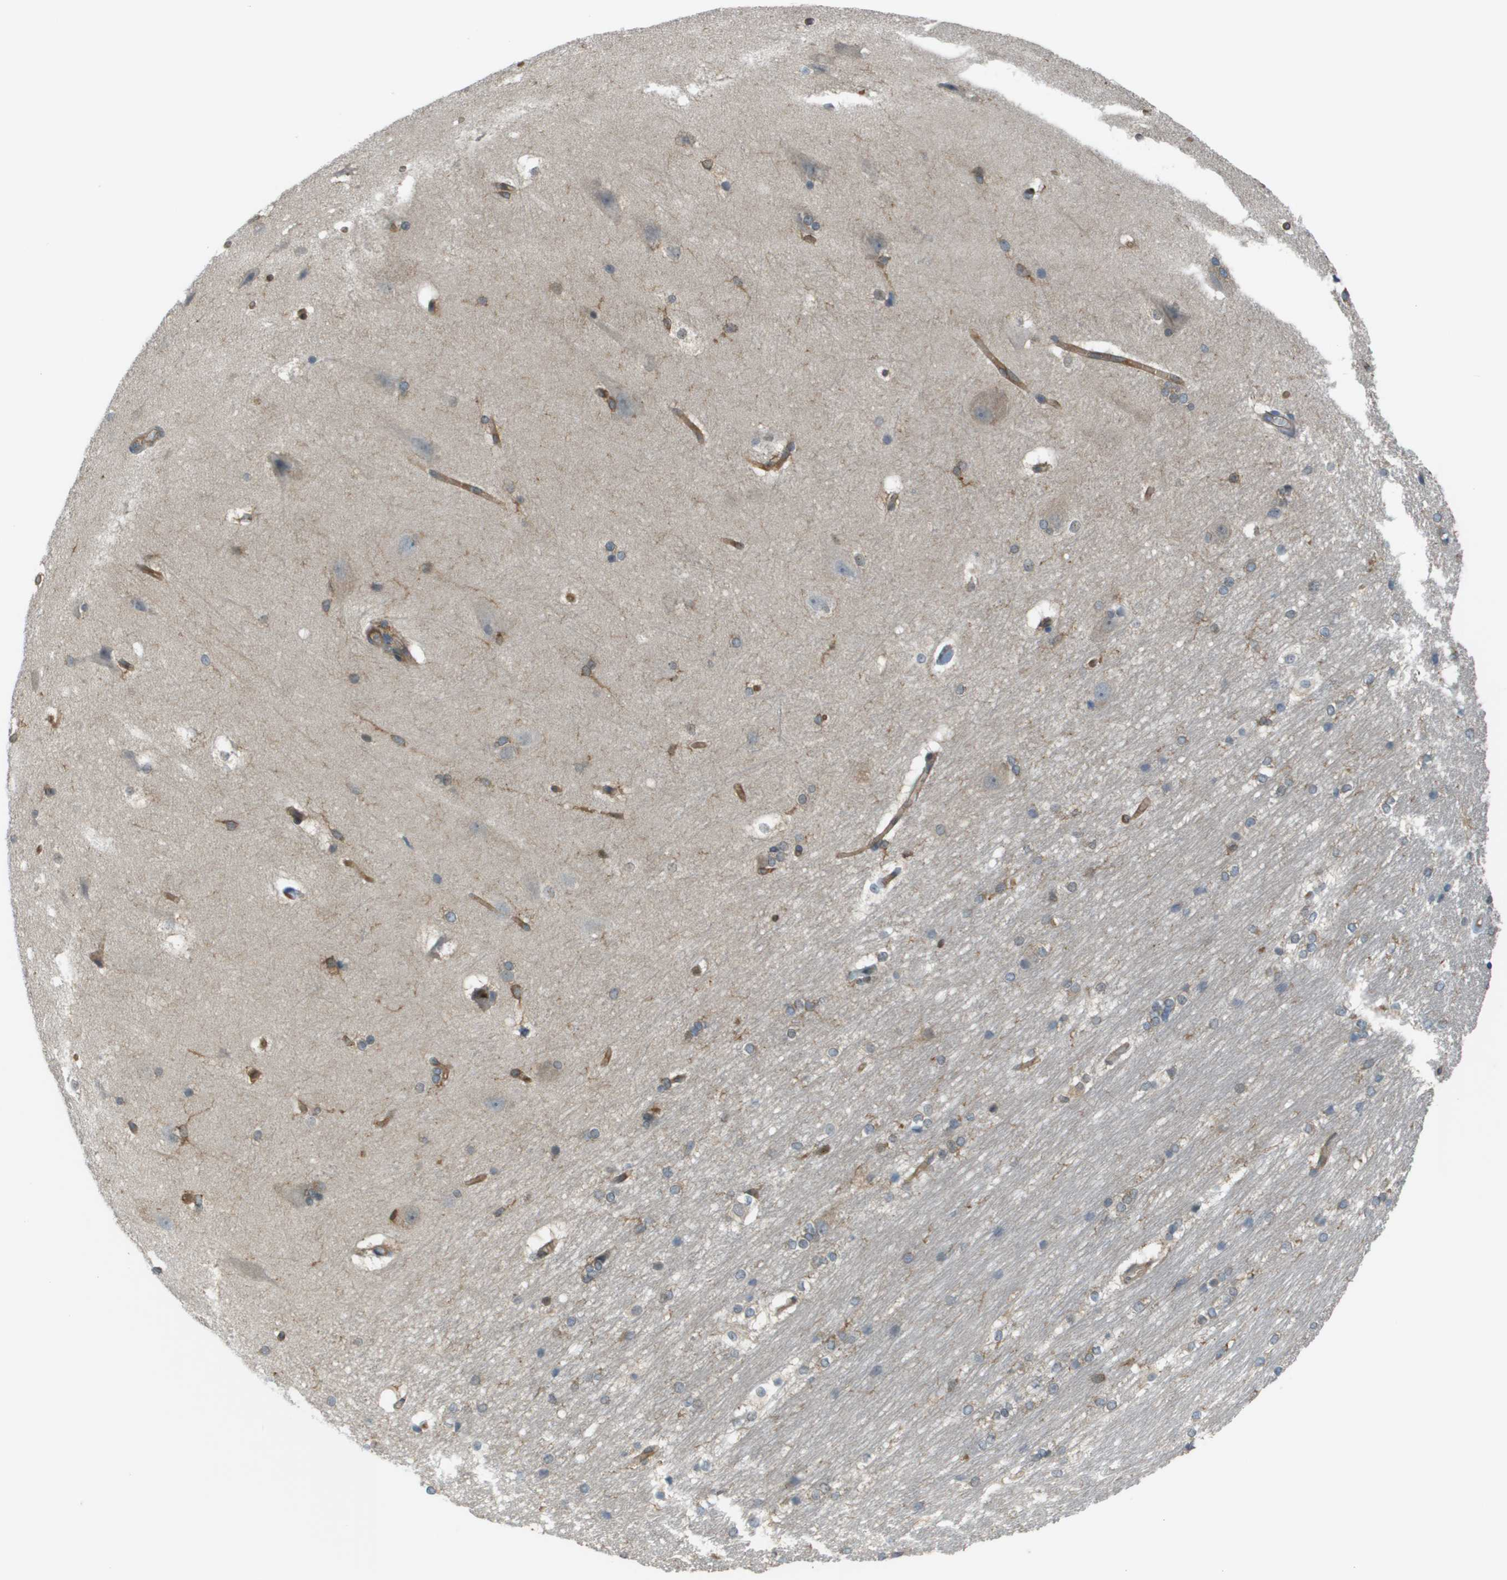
{"staining": {"intensity": "moderate", "quantity": "25%-75%", "location": "cytoplasmic/membranous"}, "tissue": "hippocampus", "cell_type": "Glial cells", "image_type": "normal", "snomed": [{"axis": "morphology", "description": "Normal tissue, NOS"}, {"axis": "topography", "description": "Hippocampus"}], "caption": "The immunohistochemical stain labels moderate cytoplasmic/membranous positivity in glial cells of benign hippocampus. The staining was performed using DAB to visualize the protein expression in brown, while the nuclei were stained in blue with hematoxylin (Magnification: 20x).", "gene": "CORO1B", "patient": {"sex": "female", "age": 19}}